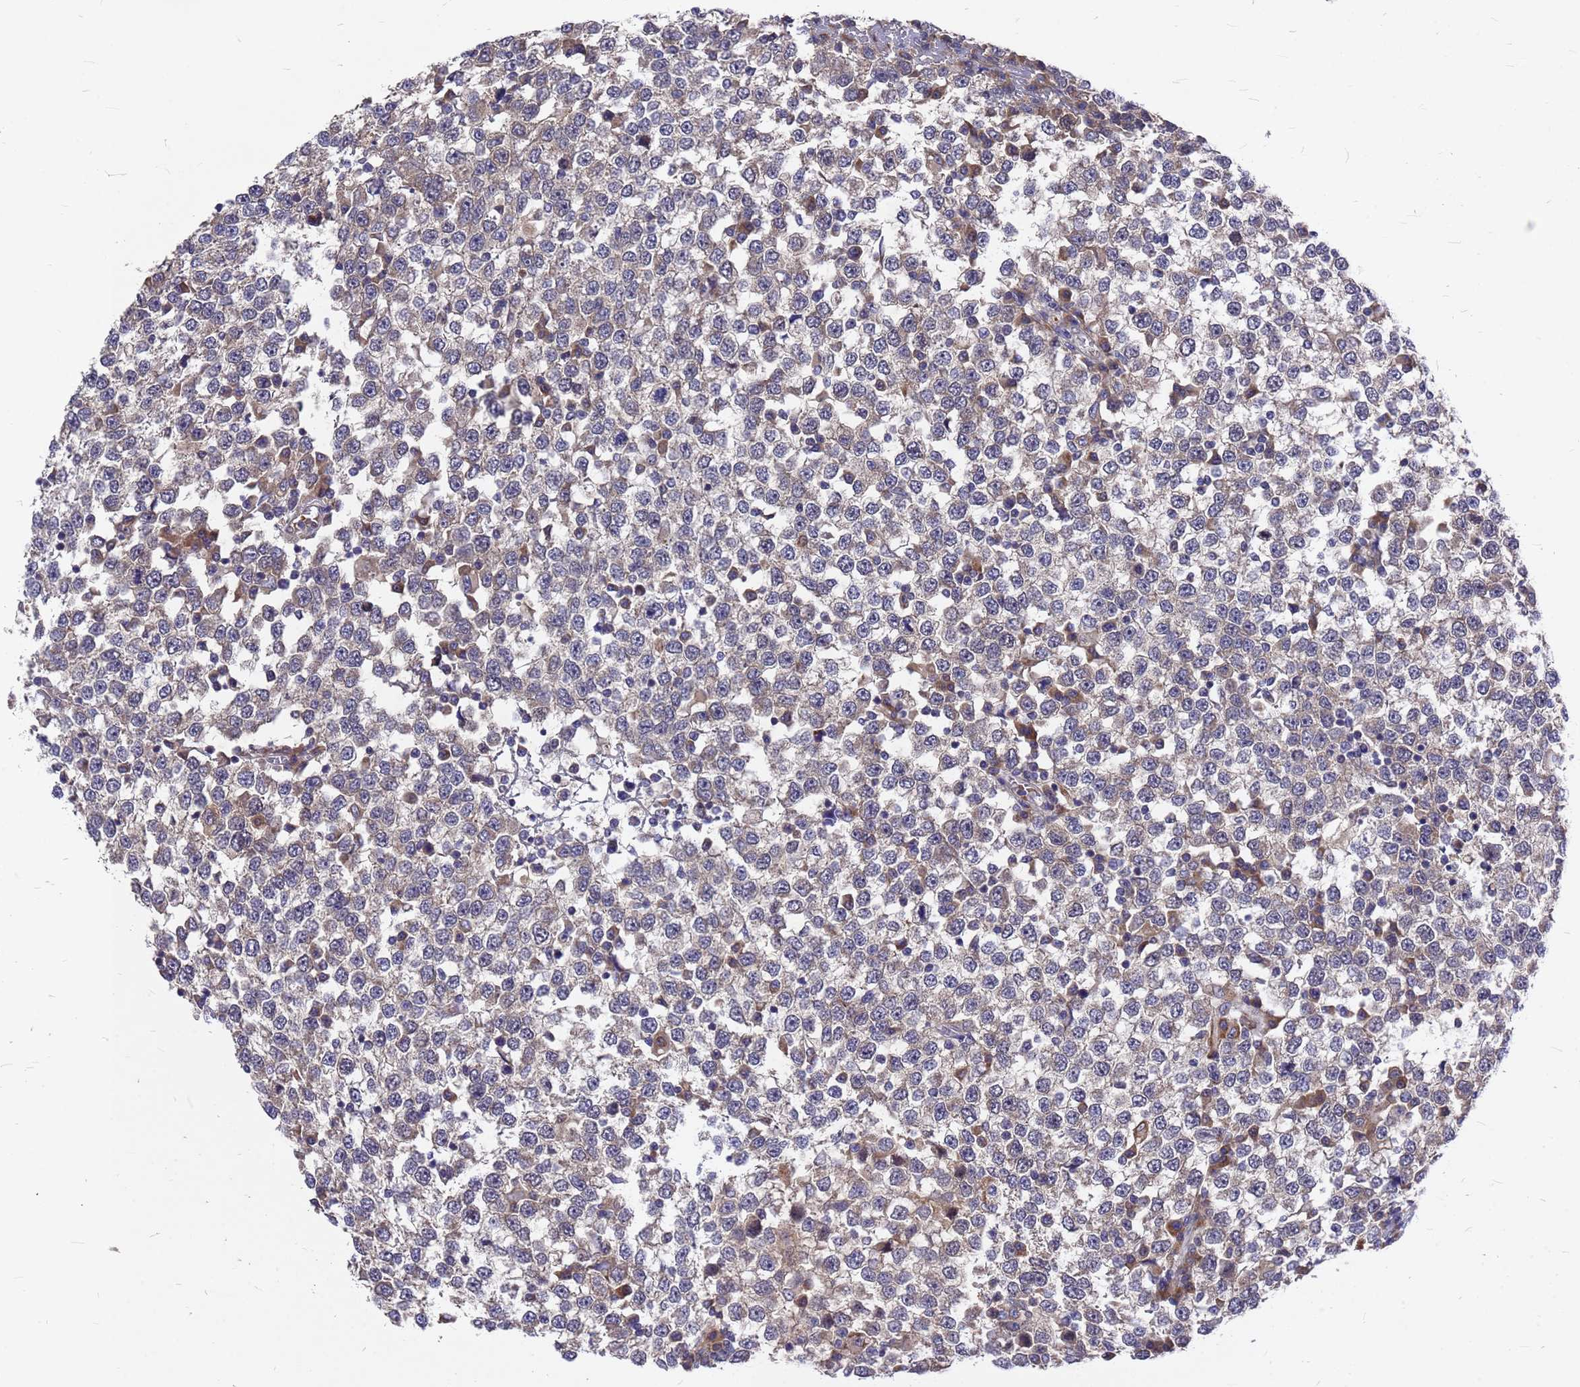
{"staining": {"intensity": "negative", "quantity": "none", "location": "none"}, "tissue": "testis cancer", "cell_type": "Tumor cells", "image_type": "cancer", "snomed": [{"axis": "morphology", "description": "Seminoma, NOS"}, {"axis": "topography", "description": "Testis"}], "caption": "Testis seminoma was stained to show a protein in brown. There is no significant expression in tumor cells.", "gene": "ZNF717", "patient": {"sex": "male", "age": 65}}